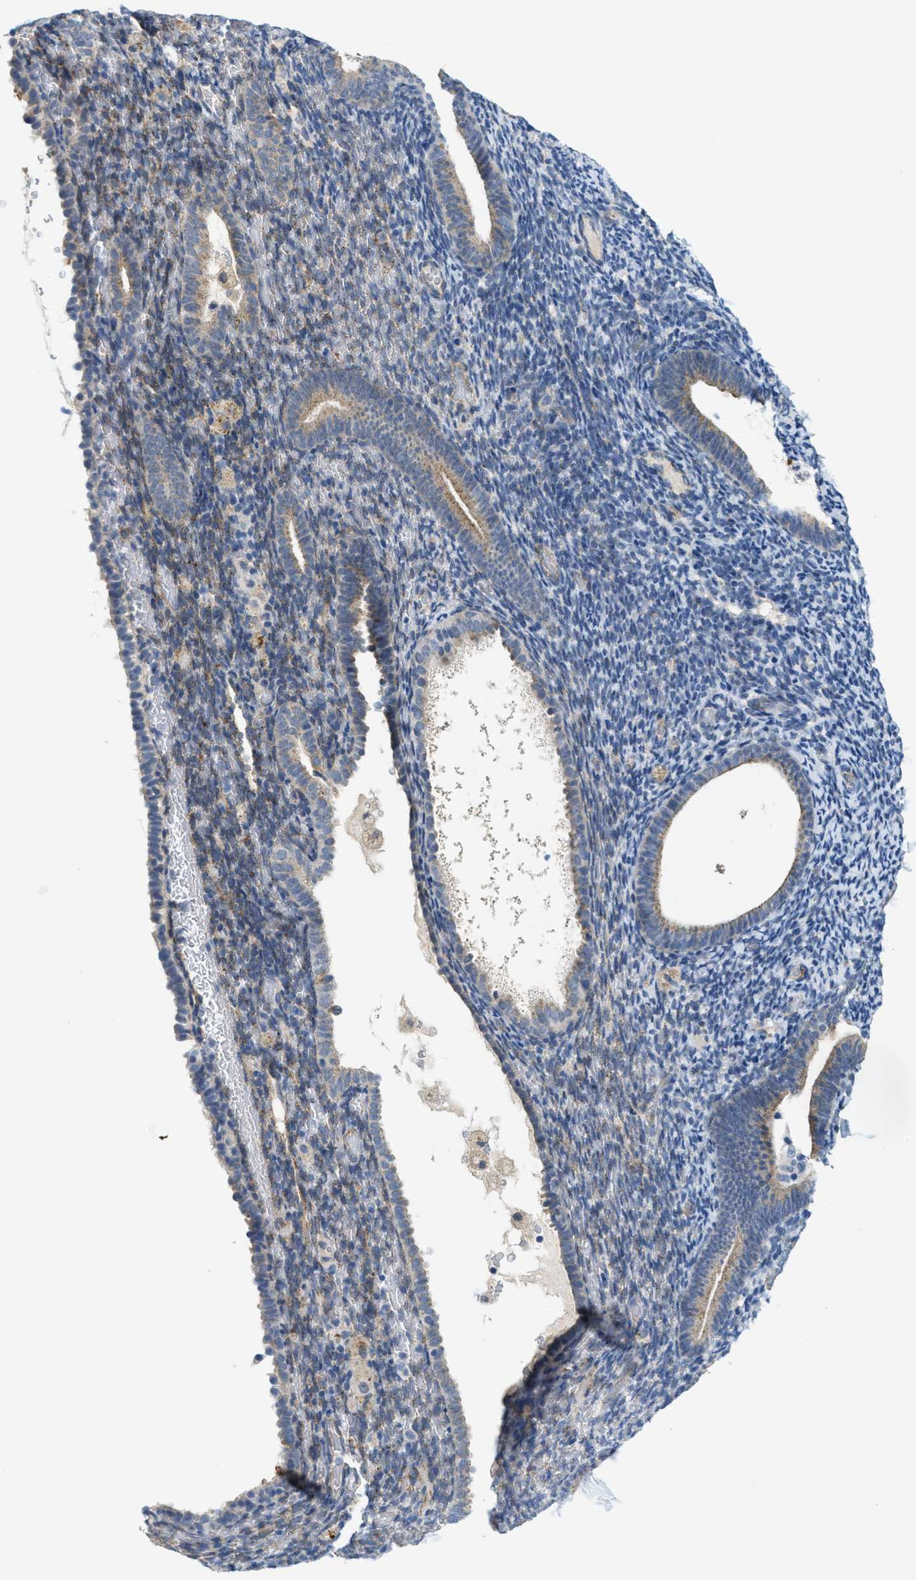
{"staining": {"intensity": "negative", "quantity": "none", "location": "none"}, "tissue": "endometrium", "cell_type": "Cells in endometrial stroma", "image_type": "normal", "snomed": [{"axis": "morphology", "description": "Normal tissue, NOS"}, {"axis": "topography", "description": "Endometrium"}], "caption": "Image shows no significant protein expression in cells in endometrial stroma of unremarkable endometrium.", "gene": "ZFYVE9", "patient": {"sex": "female", "age": 51}}